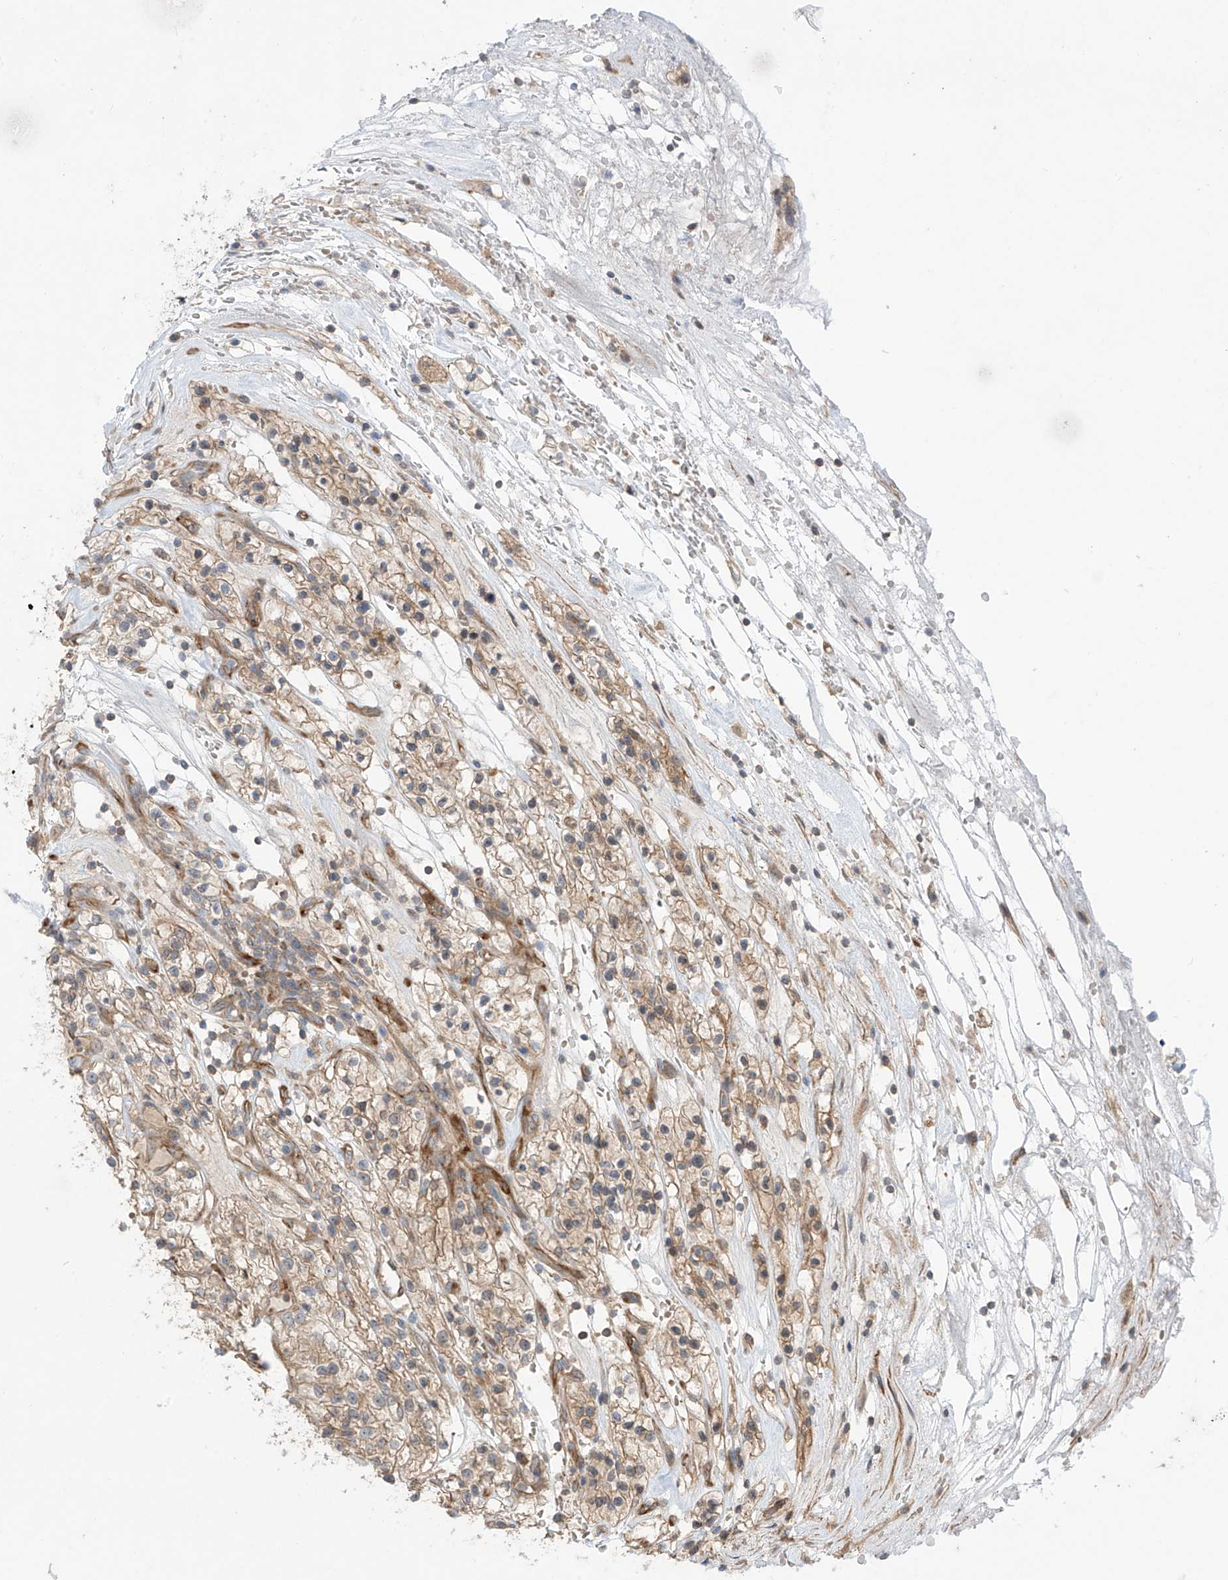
{"staining": {"intensity": "moderate", "quantity": "25%-75%", "location": "cytoplasmic/membranous"}, "tissue": "renal cancer", "cell_type": "Tumor cells", "image_type": "cancer", "snomed": [{"axis": "morphology", "description": "Adenocarcinoma, NOS"}, {"axis": "topography", "description": "Kidney"}], "caption": "Immunohistochemistry (IHC) staining of adenocarcinoma (renal), which demonstrates medium levels of moderate cytoplasmic/membranous positivity in about 25%-75% of tumor cells indicating moderate cytoplasmic/membranous protein expression. The staining was performed using DAB (3,3'-diaminobenzidine) (brown) for protein detection and nuclei were counterstained in hematoxylin (blue).", "gene": "TRMU", "patient": {"sex": "female", "age": 57}}